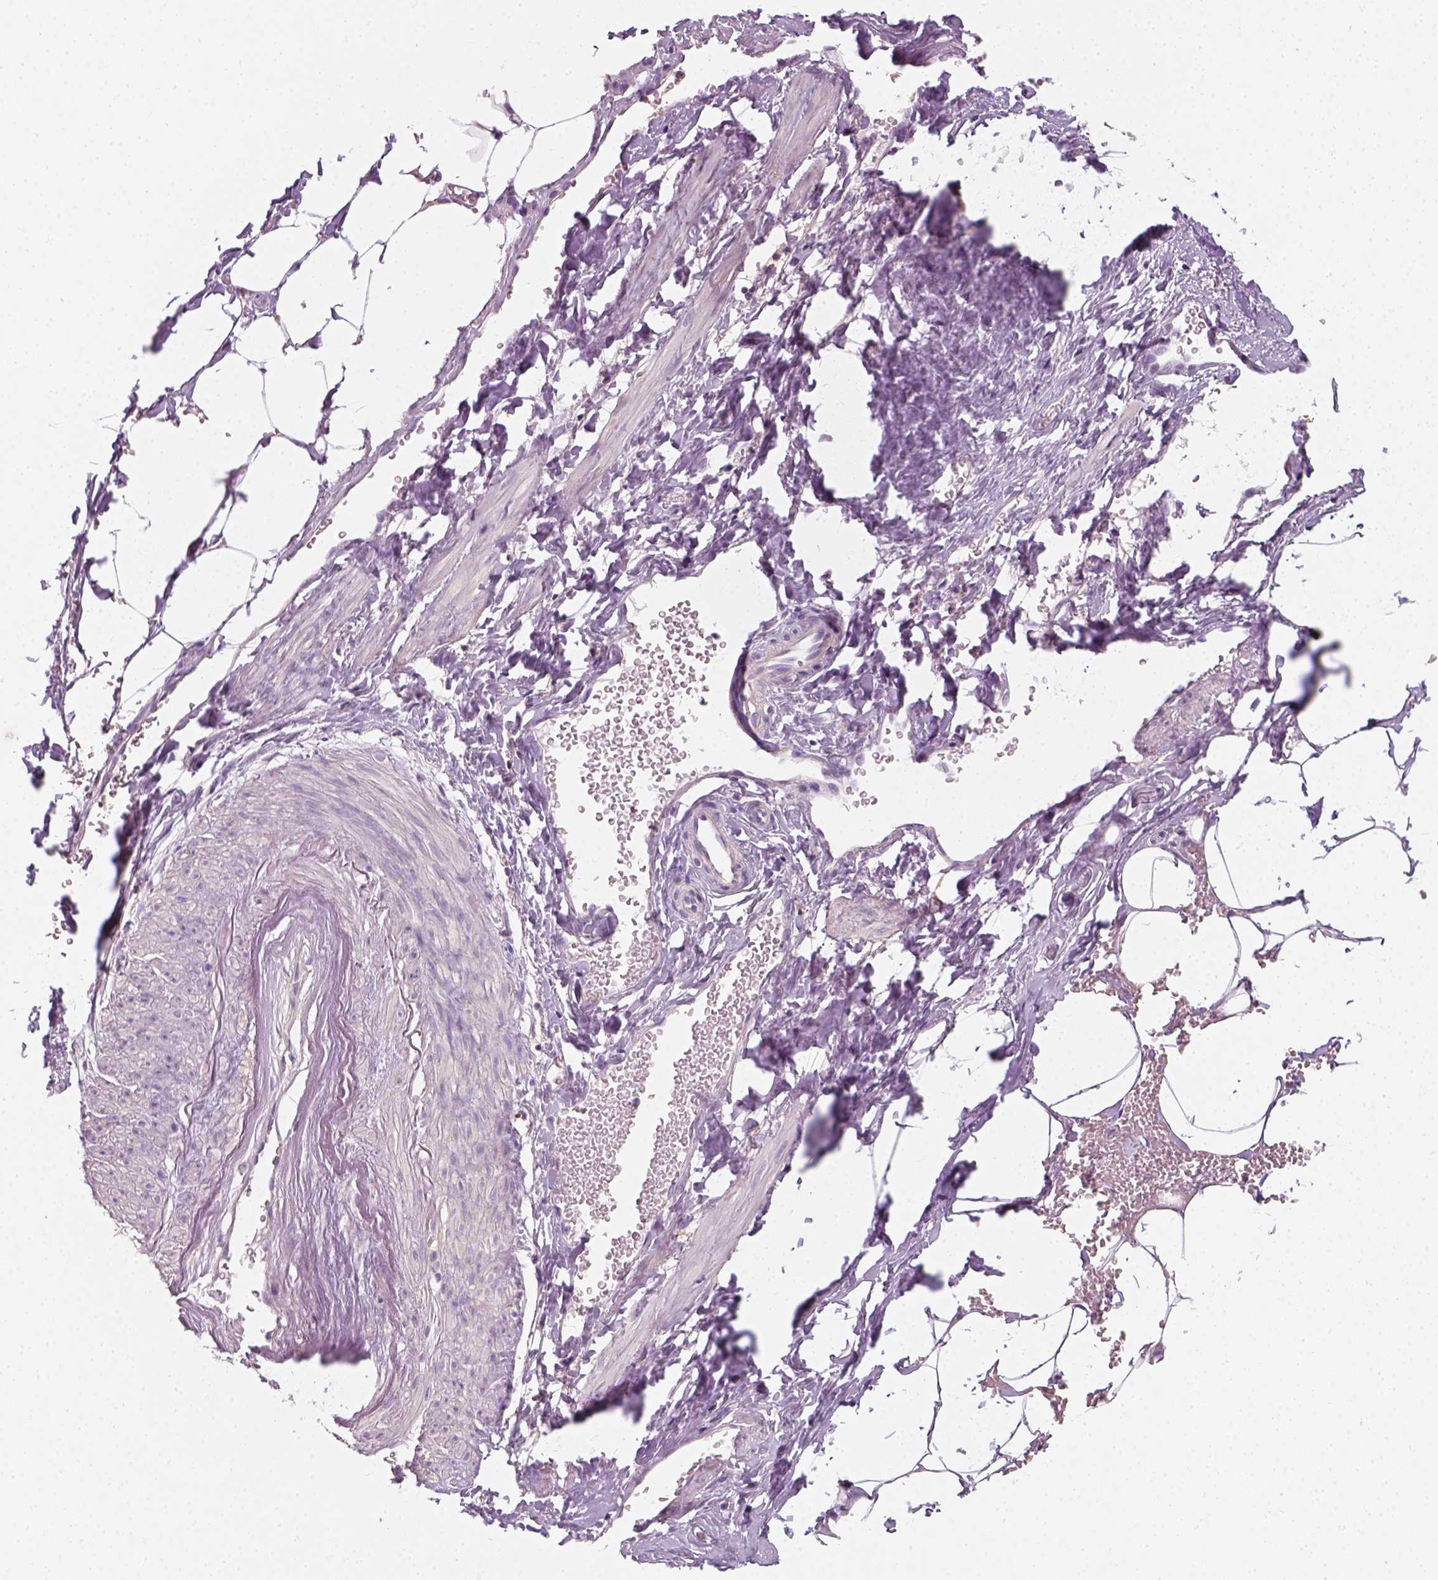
{"staining": {"intensity": "negative", "quantity": "none", "location": "none"}, "tissue": "adipose tissue", "cell_type": "Adipocytes", "image_type": "normal", "snomed": [{"axis": "morphology", "description": "Normal tissue, NOS"}, {"axis": "topography", "description": "Prostate"}, {"axis": "topography", "description": "Peripheral nerve tissue"}], "caption": "Adipocytes show no significant protein staining in benign adipose tissue. (Brightfield microscopy of DAB immunohistochemistry at high magnification).", "gene": "EPHB1", "patient": {"sex": "male", "age": 55}}